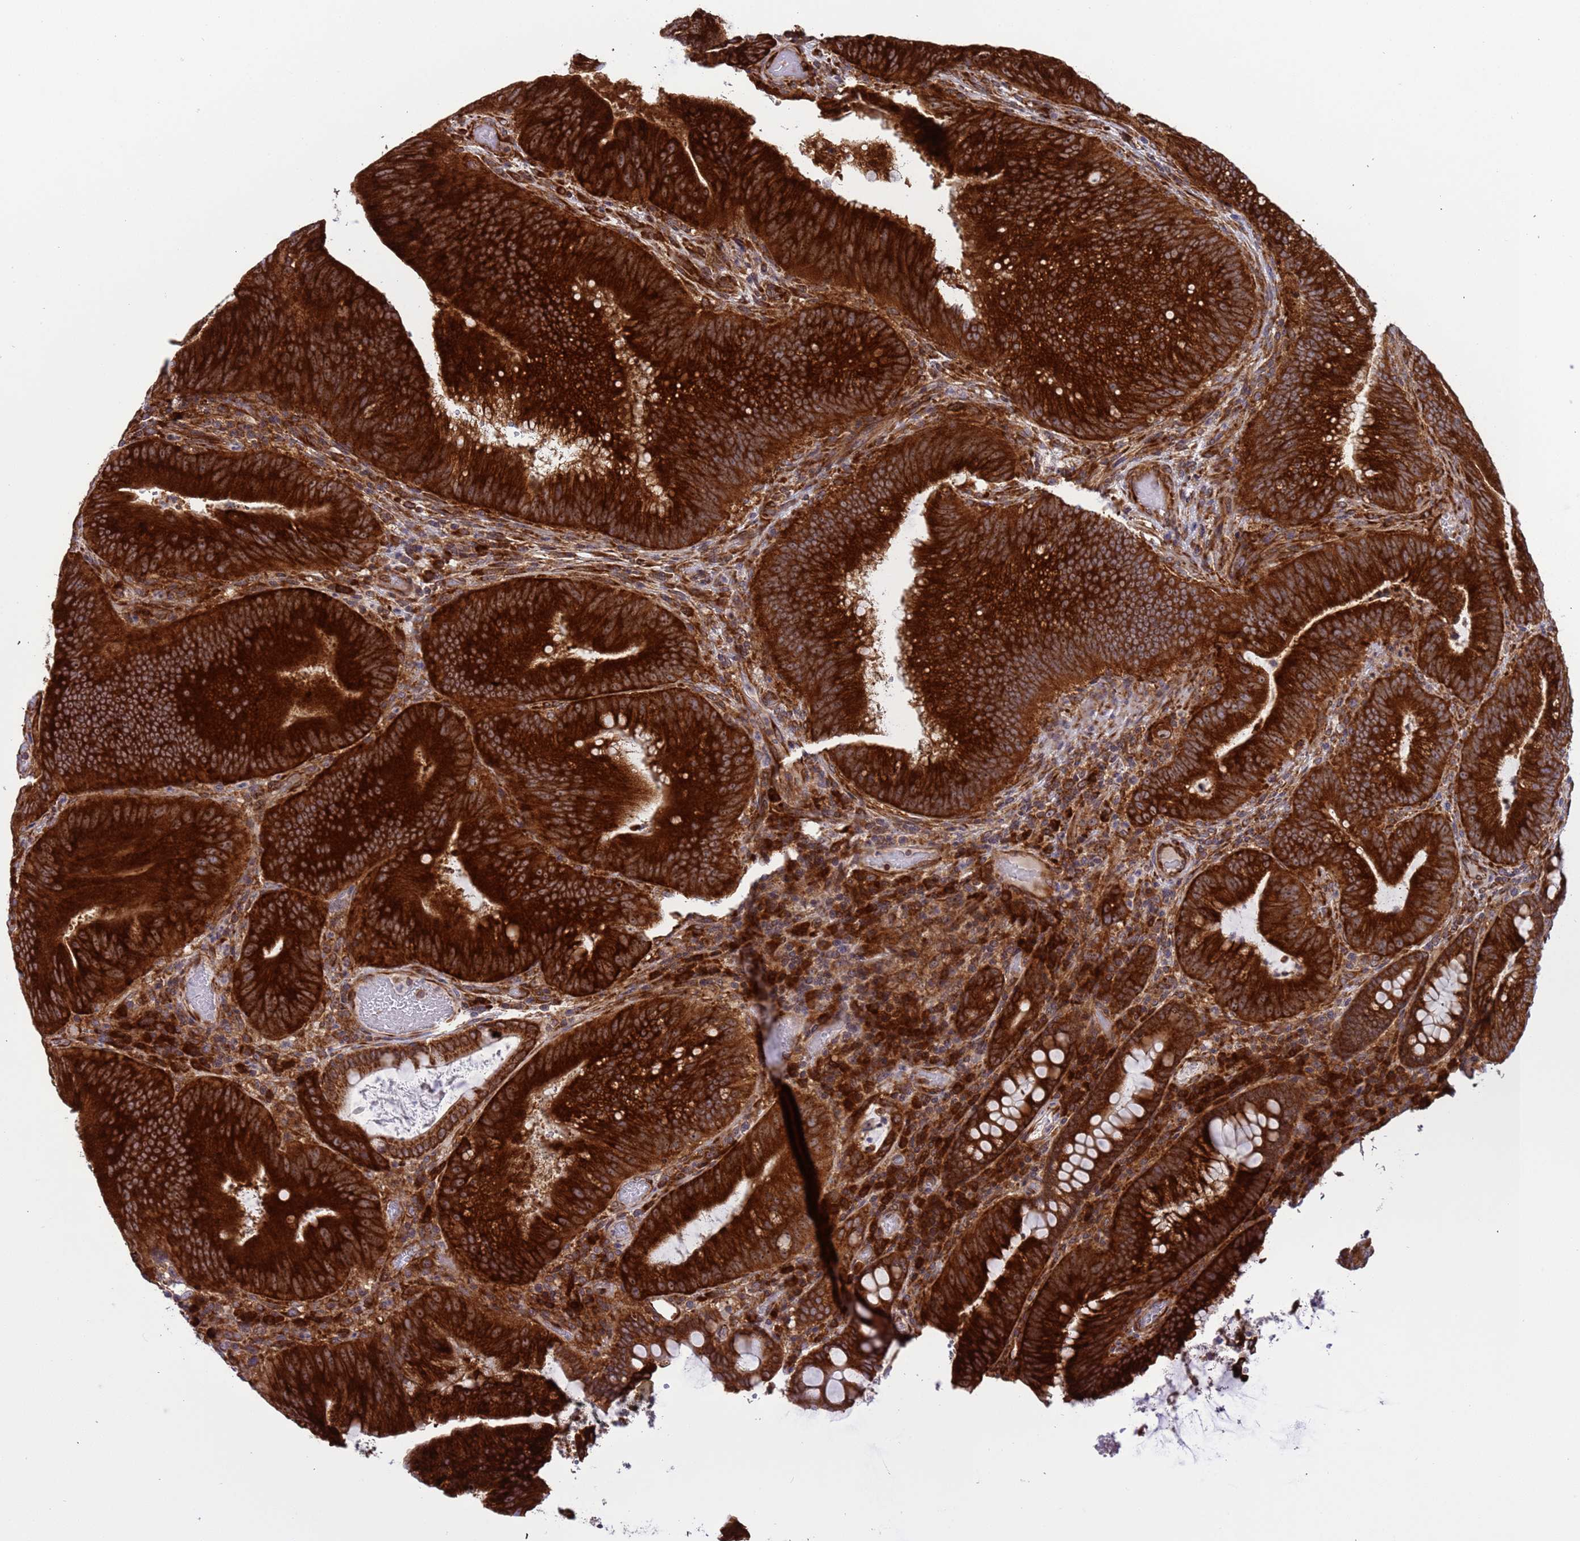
{"staining": {"intensity": "strong", "quantity": ">75%", "location": "cytoplasmic/membranous"}, "tissue": "colorectal cancer", "cell_type": "Tumor cells", "image_type": "cancer", "snomed": [{"axis": "morphology", "description": "Adenocarcinoma, NOS"}, {"axis": "topography", "description": "Colon"}], "caption": "This photomicrograph displays immunohistochemistry staining of colorectal adenocarcinoma, with high strong cytoplasmic/membranous staining in approximately >75% of tumor cells.", "gene": "RPL36", "patient": {"sex": "female", "age": 43}}